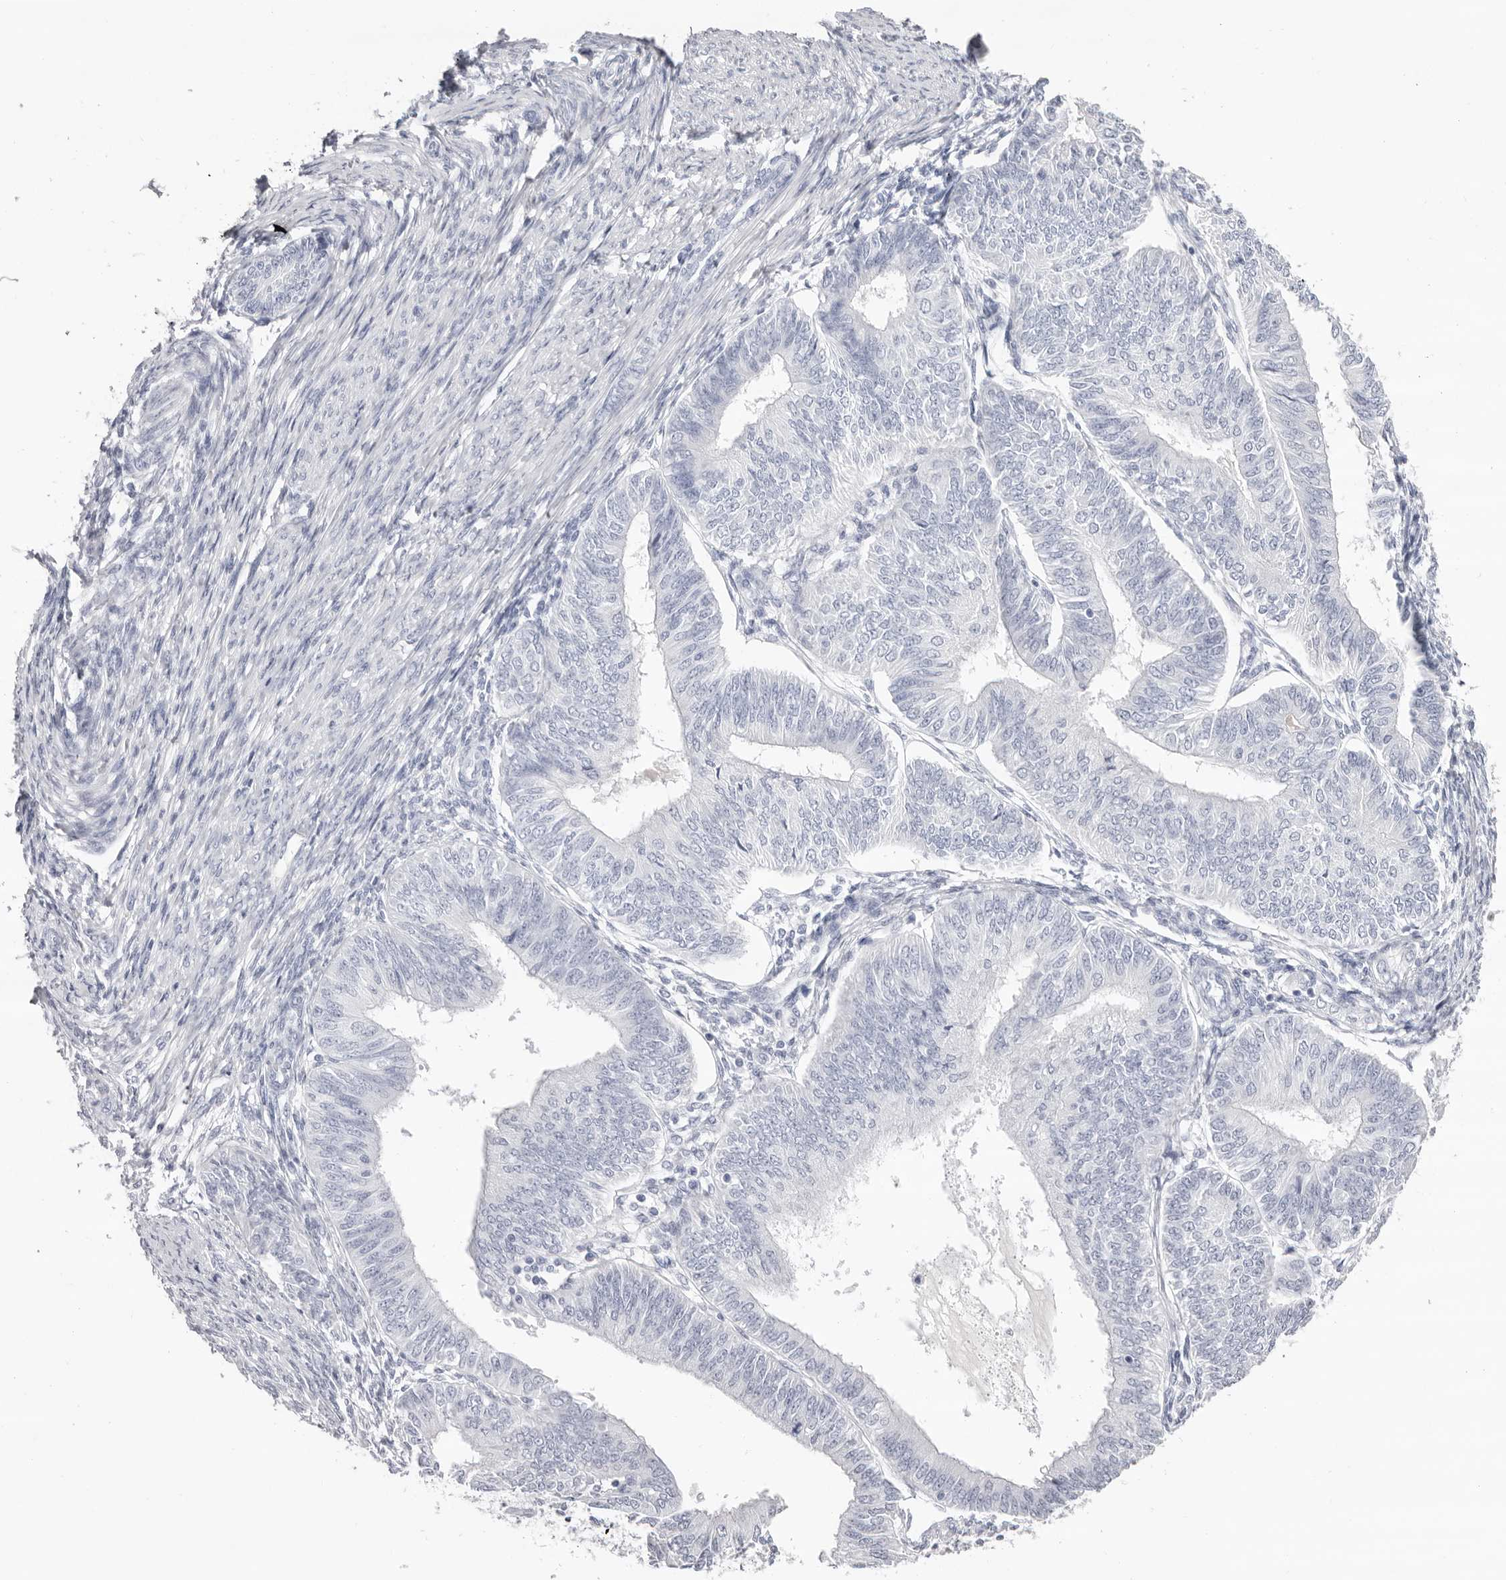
{"staining": {"intensity": "negative", "quantity": "none", "location": "none"}, "tissue": "endometrial cancer", "cell_type": "Tumor cells", "image_type": "cancer", "snomed": [{"axis": "morphology", "description": "Adenocarcinoma, NOS"}, {"axis": "topography", "description": "Endometrium"}], "caption": "Immunohistochemistry of endometrial cancer exhibits no positivity in tumor cells.", "gene": "LPO", "patient": {"sex": "female", "age": 58}}